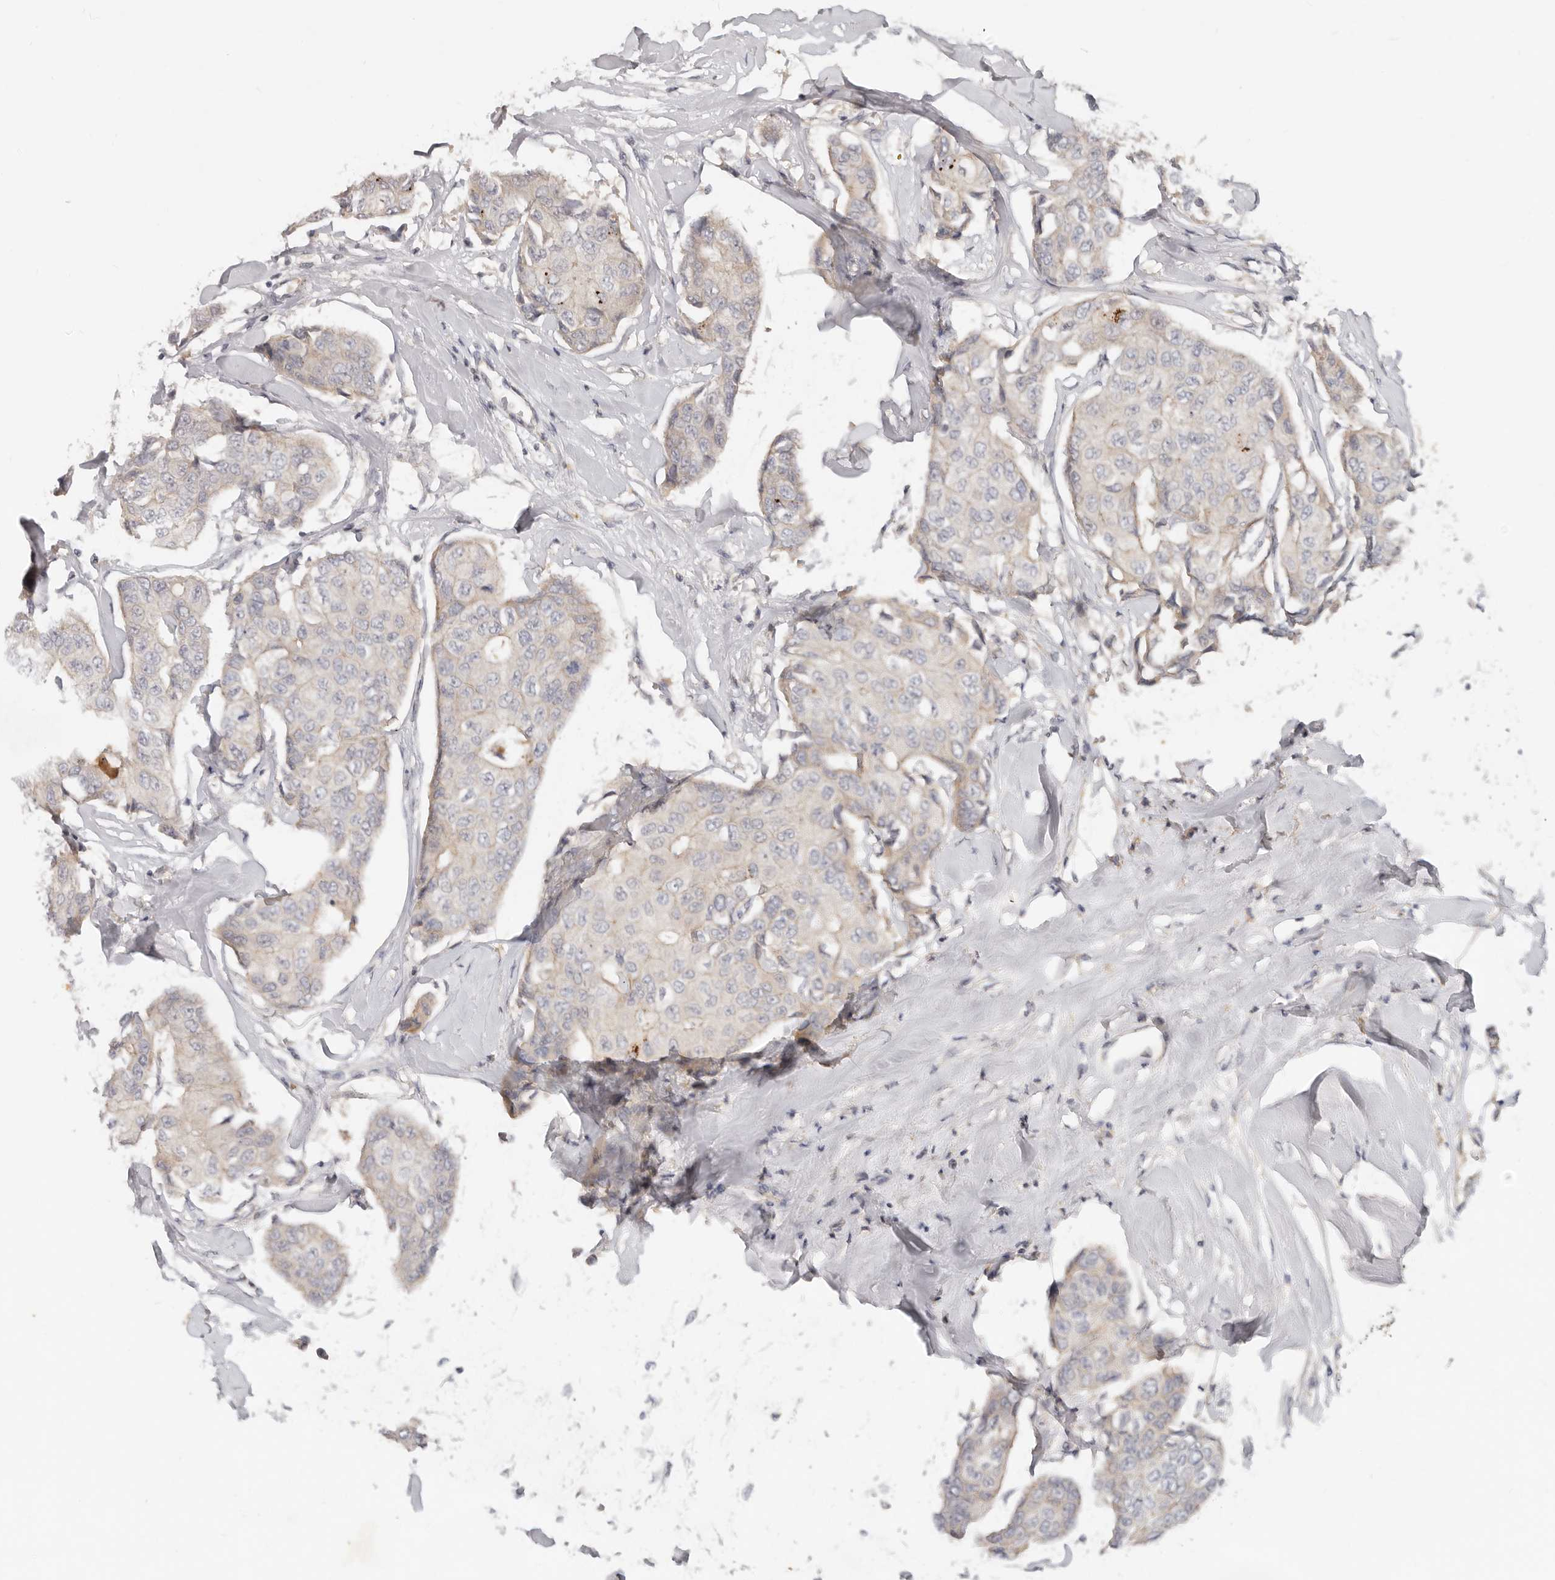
{"staining": {"intensity": "negative", "quantity": "none", "location": "none"}, "tissue": "breast cancer", "cell_type": "Tumor cells", "image_type": "cancer", "snomed": [{"axis": "morphology", "description": "Duct carcinoma"}, {"axis": "topography", "description": "Breast"}], "caption": "This is an IHC photomicrograph of human intraductal carcinoma (breast). There is no staining in tumor cells.", "gene": "USP49", "patient": {"sex": "female", "age": 80}}